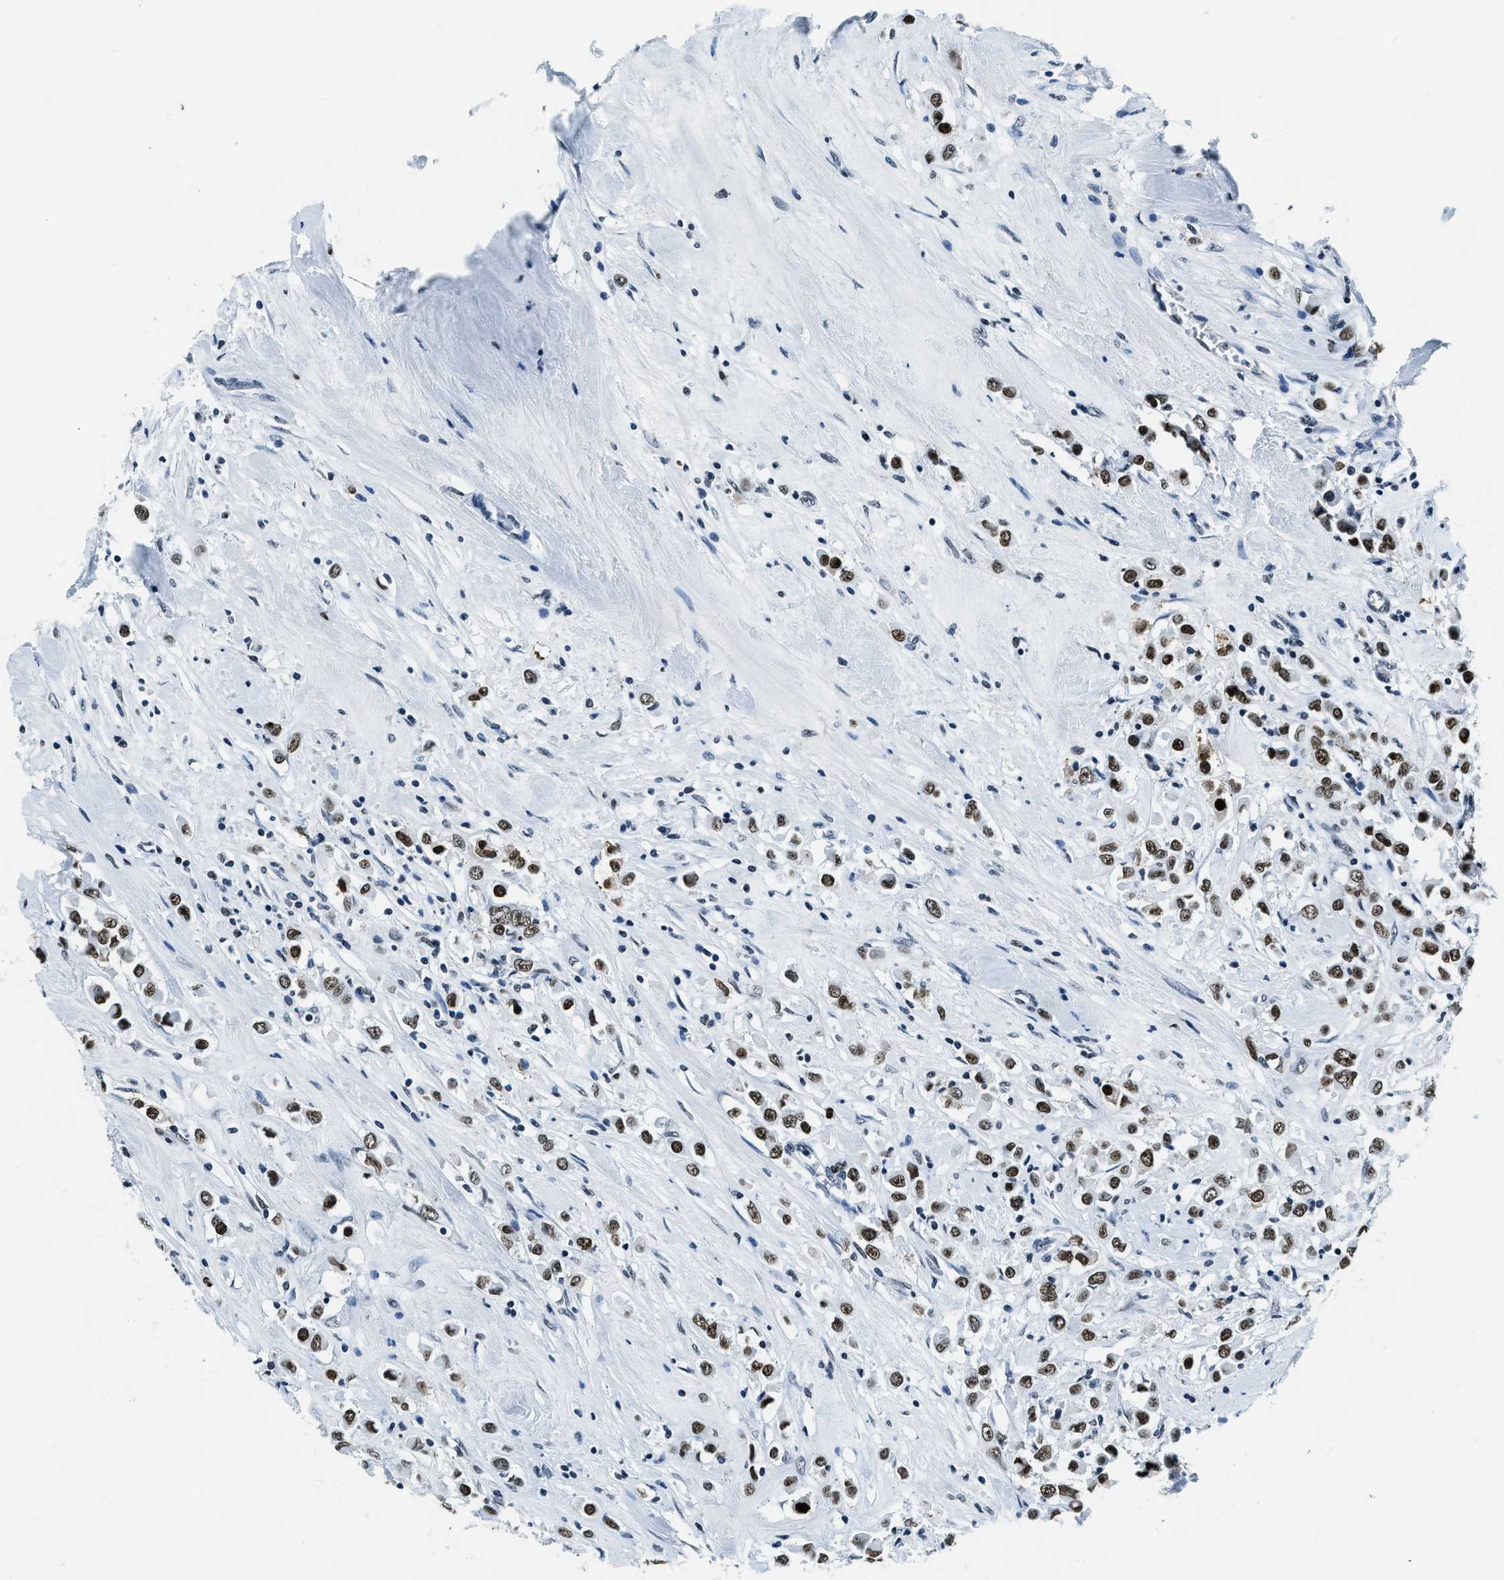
{"staining": {"intensity": "strong", "quantity": ">75%", "location": "nuclear"}, "tissue": "breast cancer", "cell_type": "Tumor cells", "image_type": "cancer", "snomed": [{"axis": "morphology", "description": "Duct carcinoma"}, {"axis": "topography", "description": "Breast"}], "caption": "Immunohistochemical staining of human breast cancer reveals high levels of strong nuclear protein expression in approximately >75% of tumor cells. Nuclei are stained in blue.", "gene": "TOP1", "patient": {"sex": "female", "age": 61}}